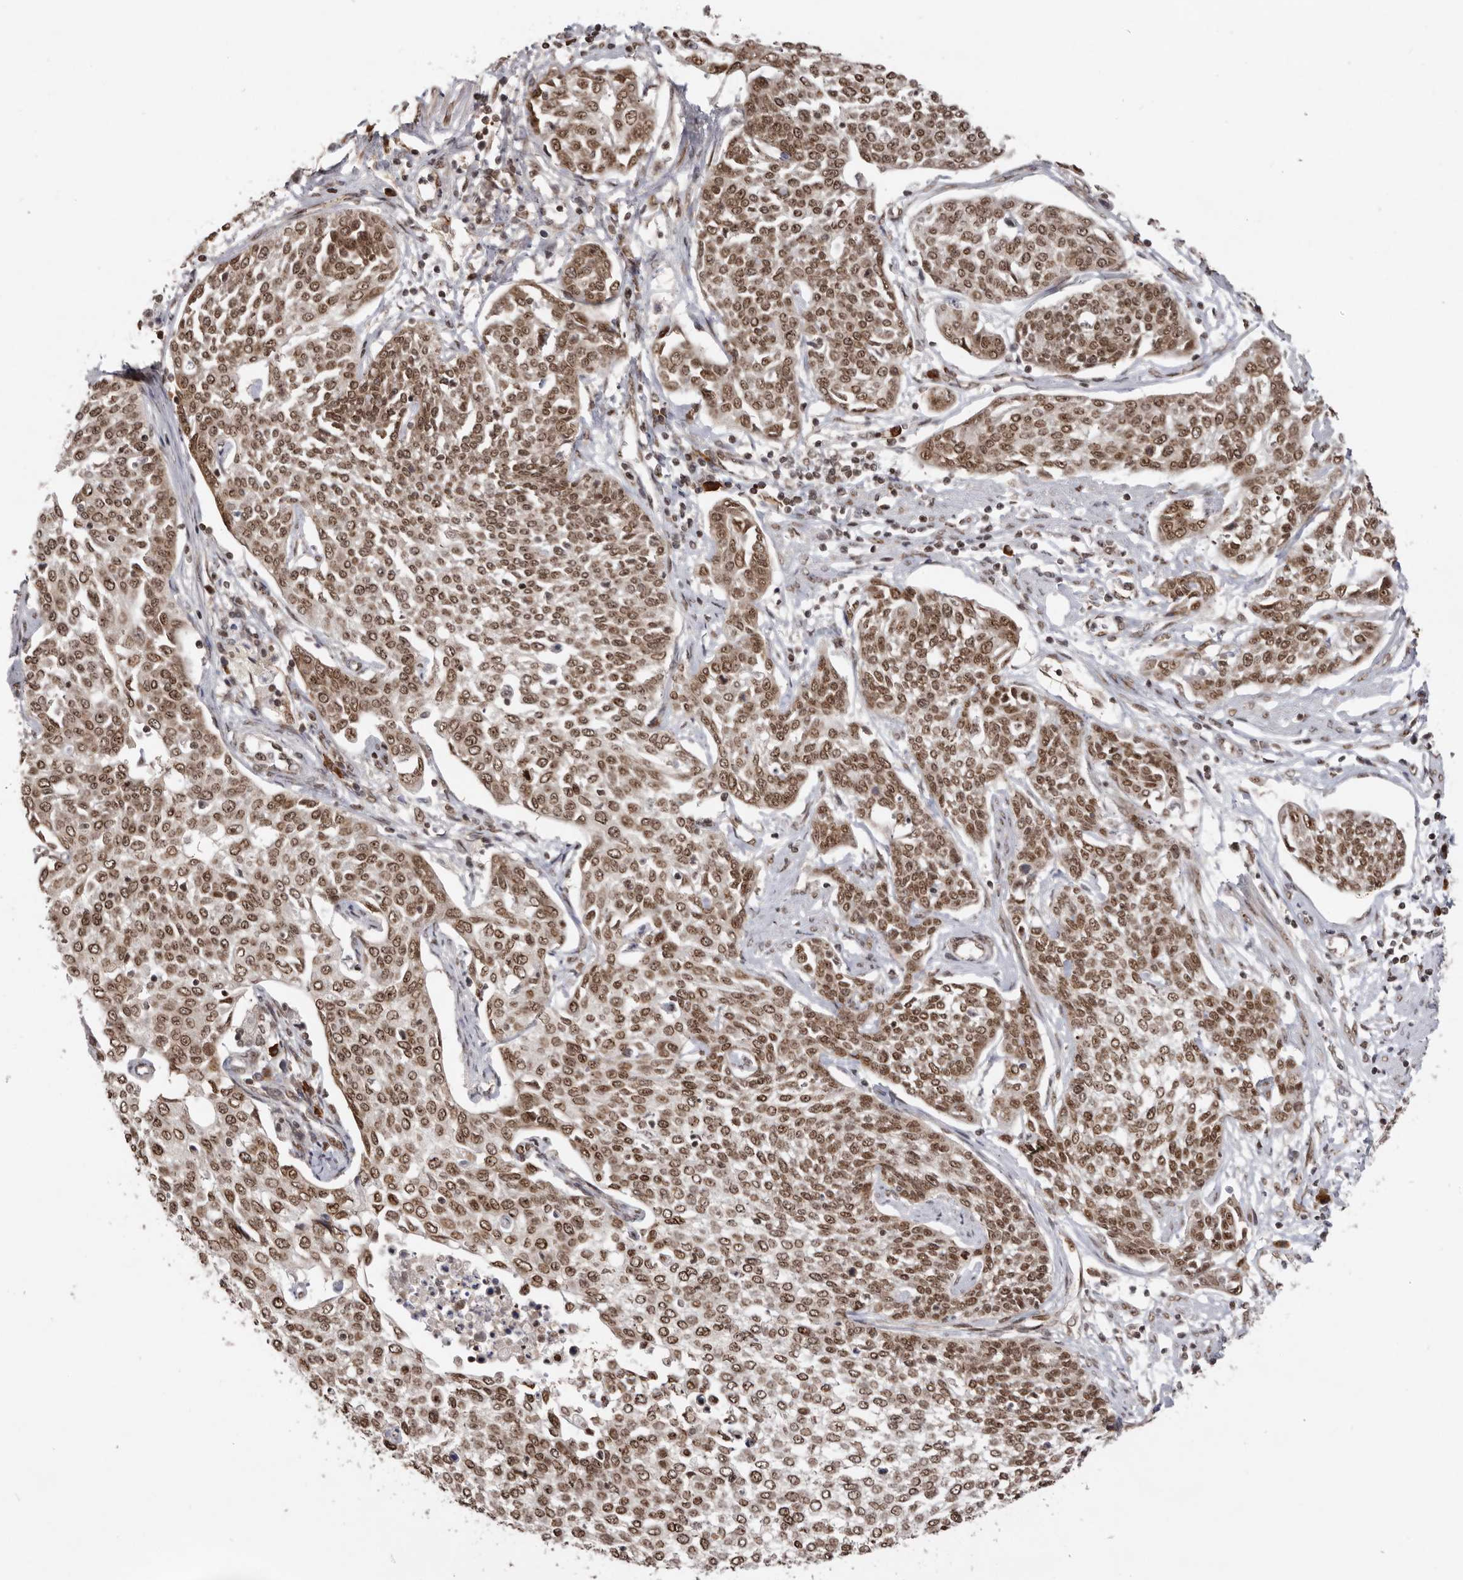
{"staining": {"intensity": "moderate", "quantity": ">75%", "location": "nuclear"}, "tissue": "cervical cancer", "cell_type": "Tumor cells", "image_type": "cancer", "snomed": [{"axis": "morphology", "description": "Squamous cell carcinoma, NOS"}, {"axis": "topography", "description": "Cervix"}], "caption": "Immunohistochemistry histopathology image of squamous cell carcinoma (cervical) stained for a protein (brown), which displays medium levels of moderate nuclear positivity in approximately >75% of tumor cells.", "gene": "CHTOP", "patient": {"sex": "female", "age": 34}}